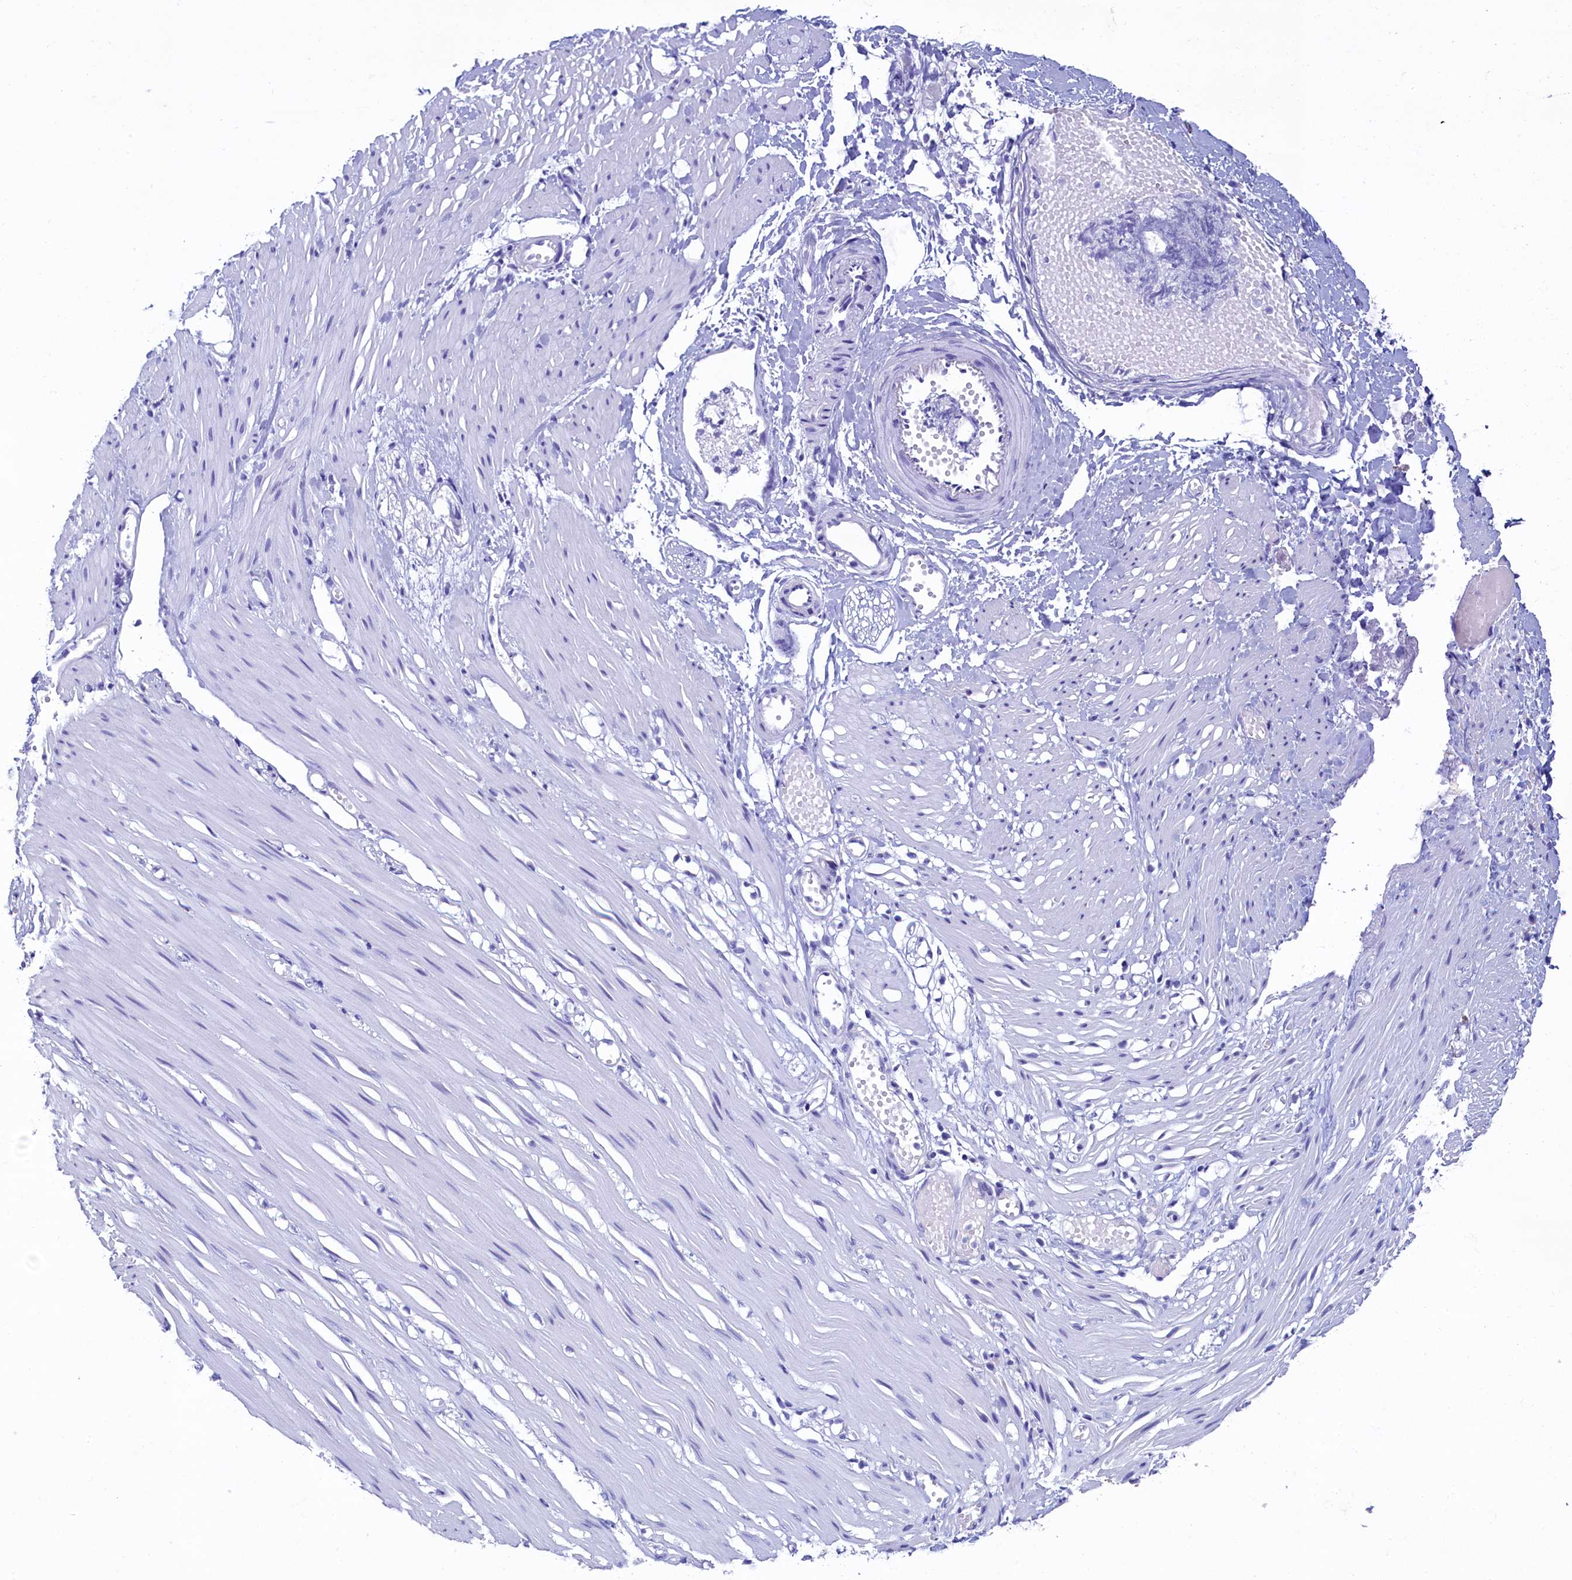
{"staining": {"intensity": "negative", "quantity": "none", "location": "none"}, "tissue": "adipose tissue", "cell_type": "Adipocytes", "image_type": "normal", "snomed": [{"axis": "morphology", "description": "Normal tissue, NOS"}, {"axis": "morphology", "description": "Adenocarcinoma, NOS"}, {"axis": "topography", "description": "Colon"}, {"axis": "topography", "description": "Peripheral nerve tissue"}], "caption": "Protein analysis of normal adipose tissue reveals no significant expression in adipocytes.", "gene": "SKA3", "patient": {"sex": "male", "age": 14}}